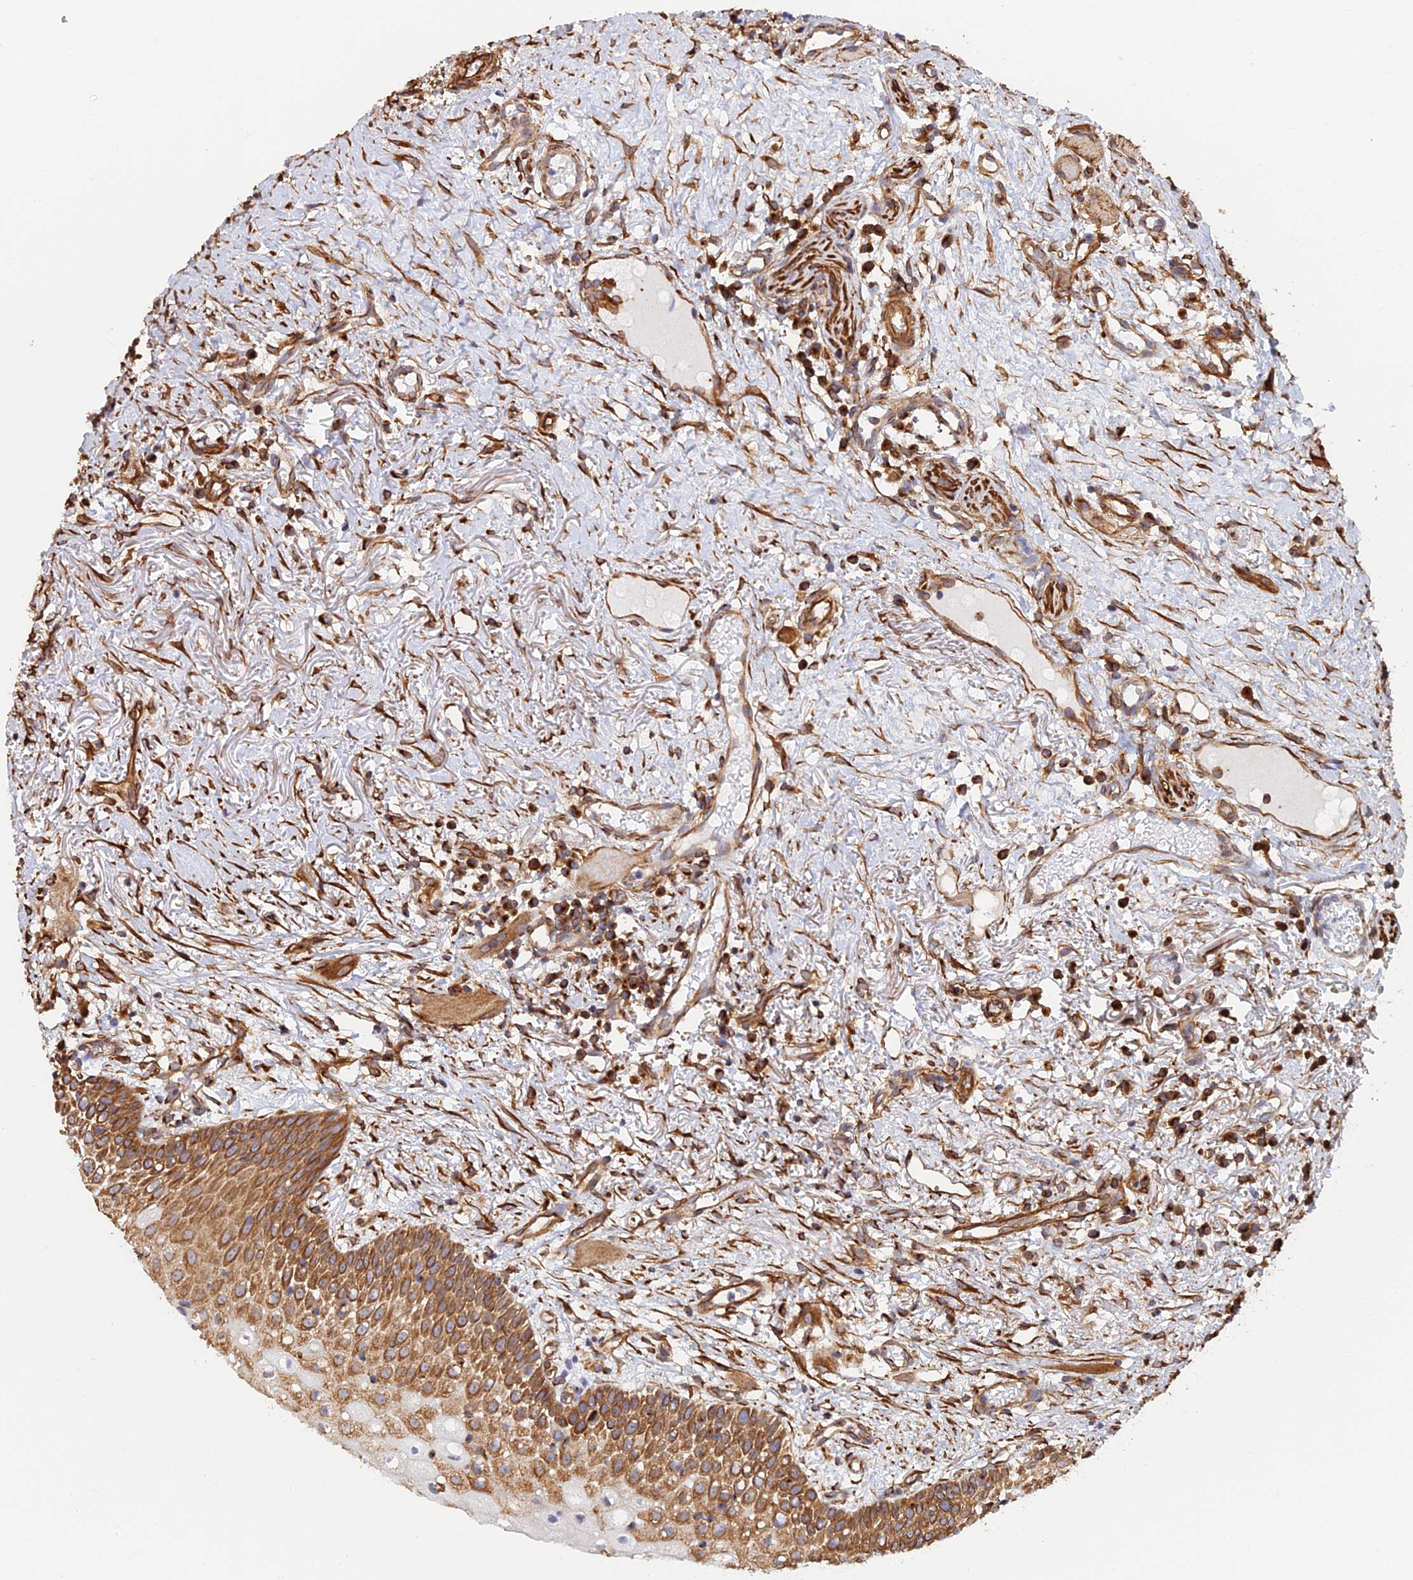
{"staining": {"intensity": "moderate", "quantity": ">75%", "location": "cytoplasmic/membranous"}, "tissue": "oral mucosa", "cell_type": "Squamous epithelial cells", "image_type": "normal", "snomed": [{"axis": "morphology", "description": "Normal tissue, NOS"}, {"axis": "topography", "description": "Oral tissue"}], "caption": "DAB immunohistochemical staining of benign human oral mucosa reveals moderate cytoplasmic/membranous protein expression in approximately >75% of squamous epithelial cells.", "gene": "WBP11", "patient": {"sex": "female", "age": 69}}